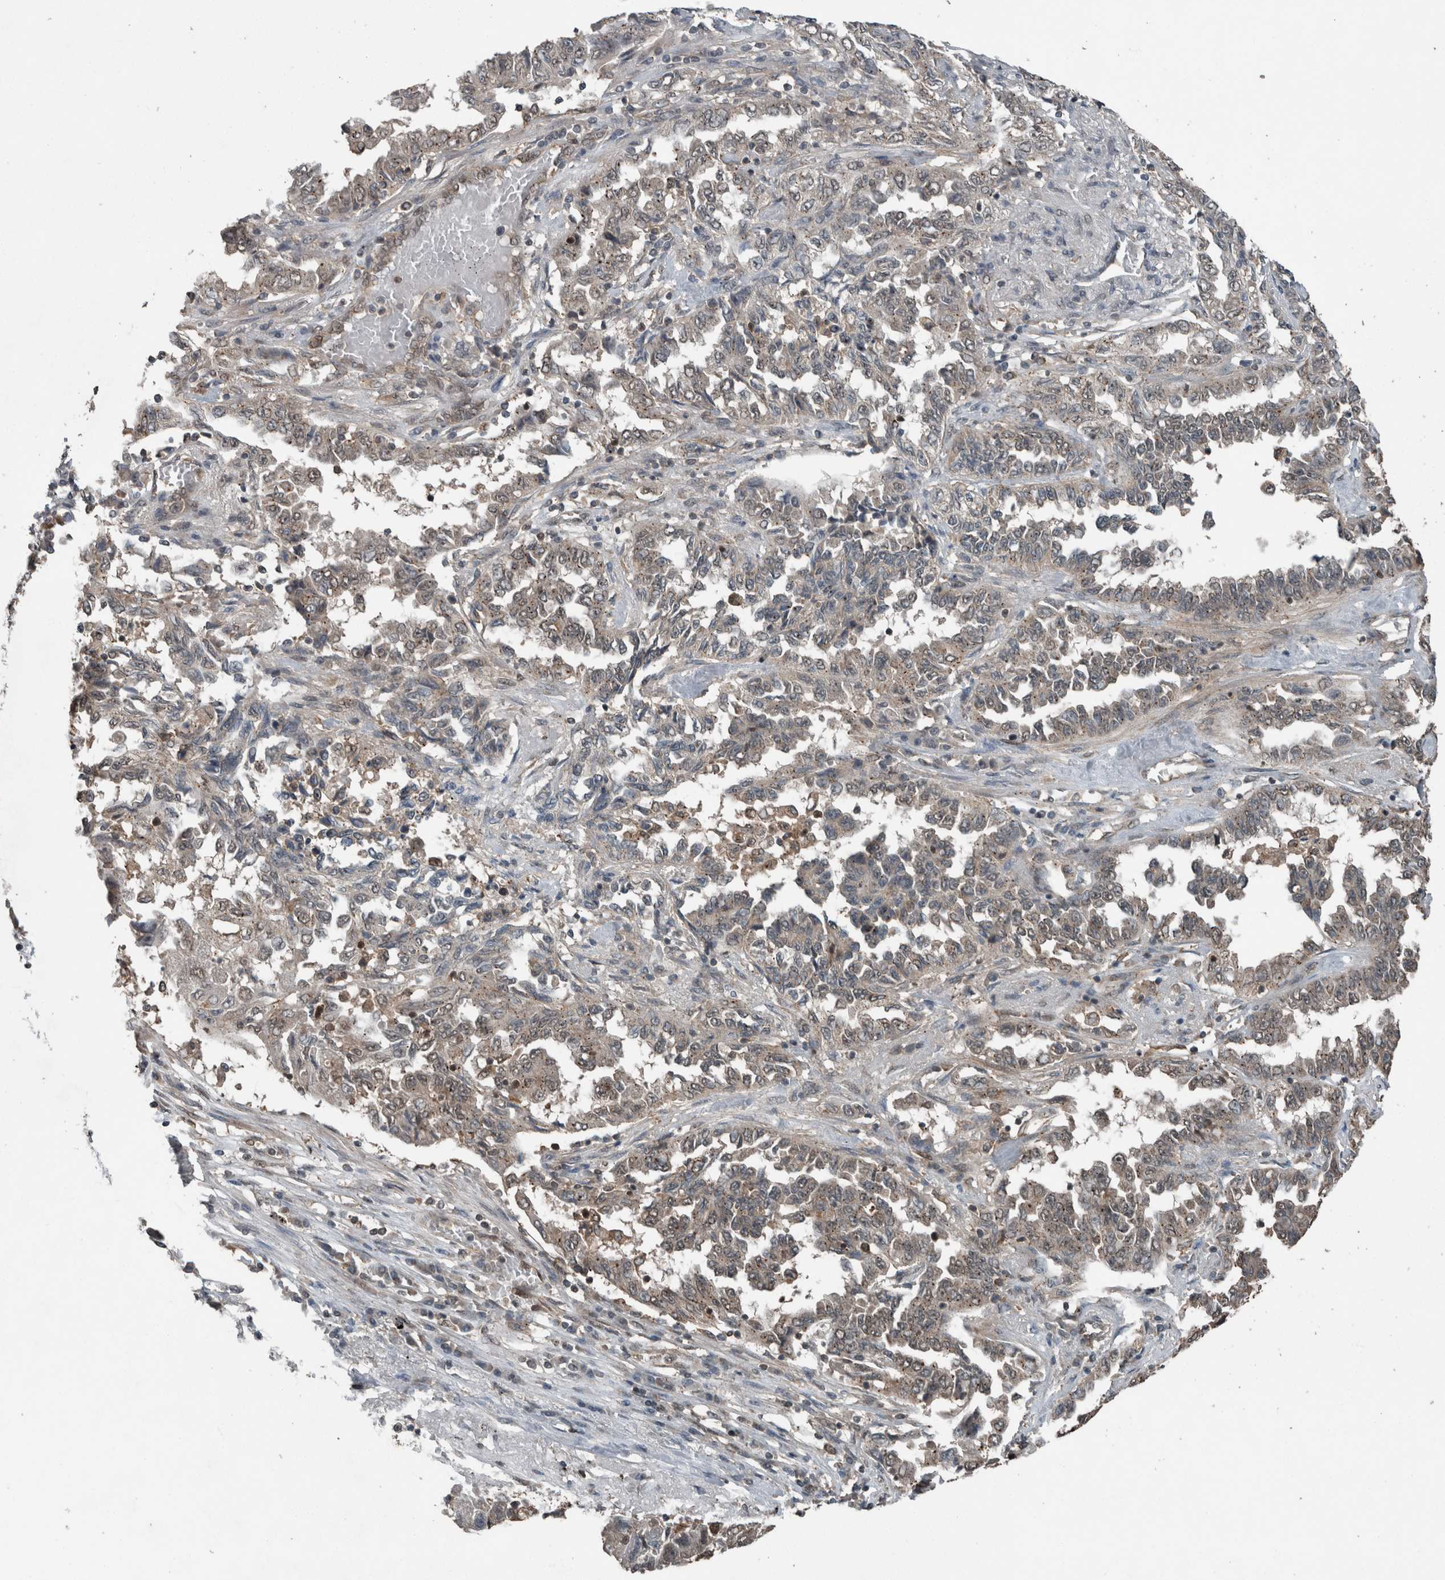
{"staining": {"intensity": "weak", "quantity": "<25%", "location": "cytoplasmic/membranous"}, "tissue": "lung cancer", "cell_type": "Tumor cells", "image_type": "cancer", "snomed": [{"axis": "morphology", "description": "Adenocarcinoma, NOS"}, {"axis": "topography", "description": "Lung"}], "caption": "This is an immunohistochemistry micrograph of human lung adenocarcinoma. There is no expression in tumor cells.", "gene": "MYO1E", "patient": {"sex": "female", "age": 51}}